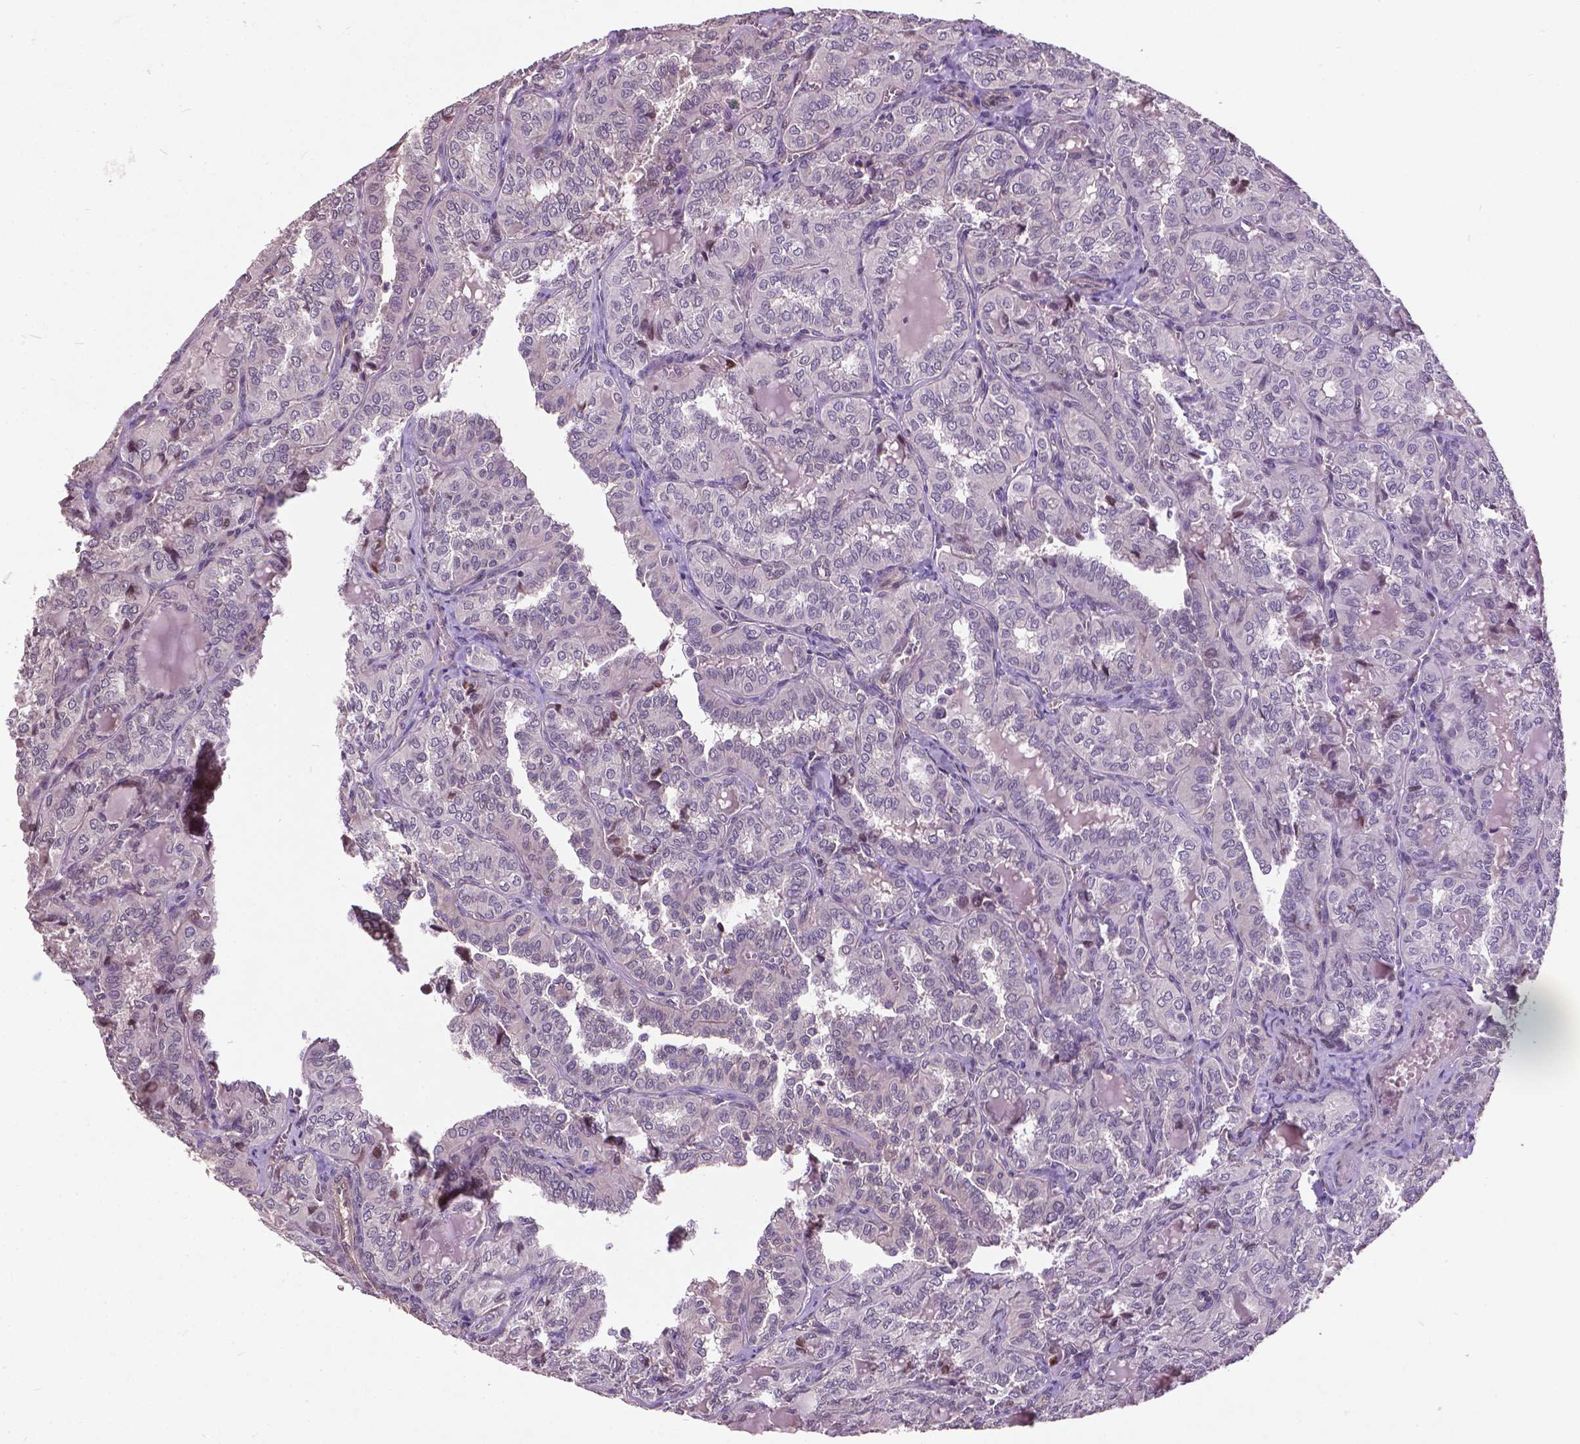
{"staining": {"intensity": "negative", "quantity": "none", "location": "none"}, "tissue": "thyroid cancer", "cell_type": "Tumor cells", "image_type": "cancer", "snomed": [{"axis": "morphology", "description": "Papillary adenocarcinoma, NOS"}, {"axis": "topography", "description": "Thyroid gland"}], "caption": "The histopathology image demonstrates no significant staining in tumor cells of thyroid cancer (papillary adenocarcinoma). (Brightfield microscopy of DAB immunohistochemistry (IHC) at high magnification).", "gene": "AP1S3", "patient": {"sex": "female", "age": 41}}